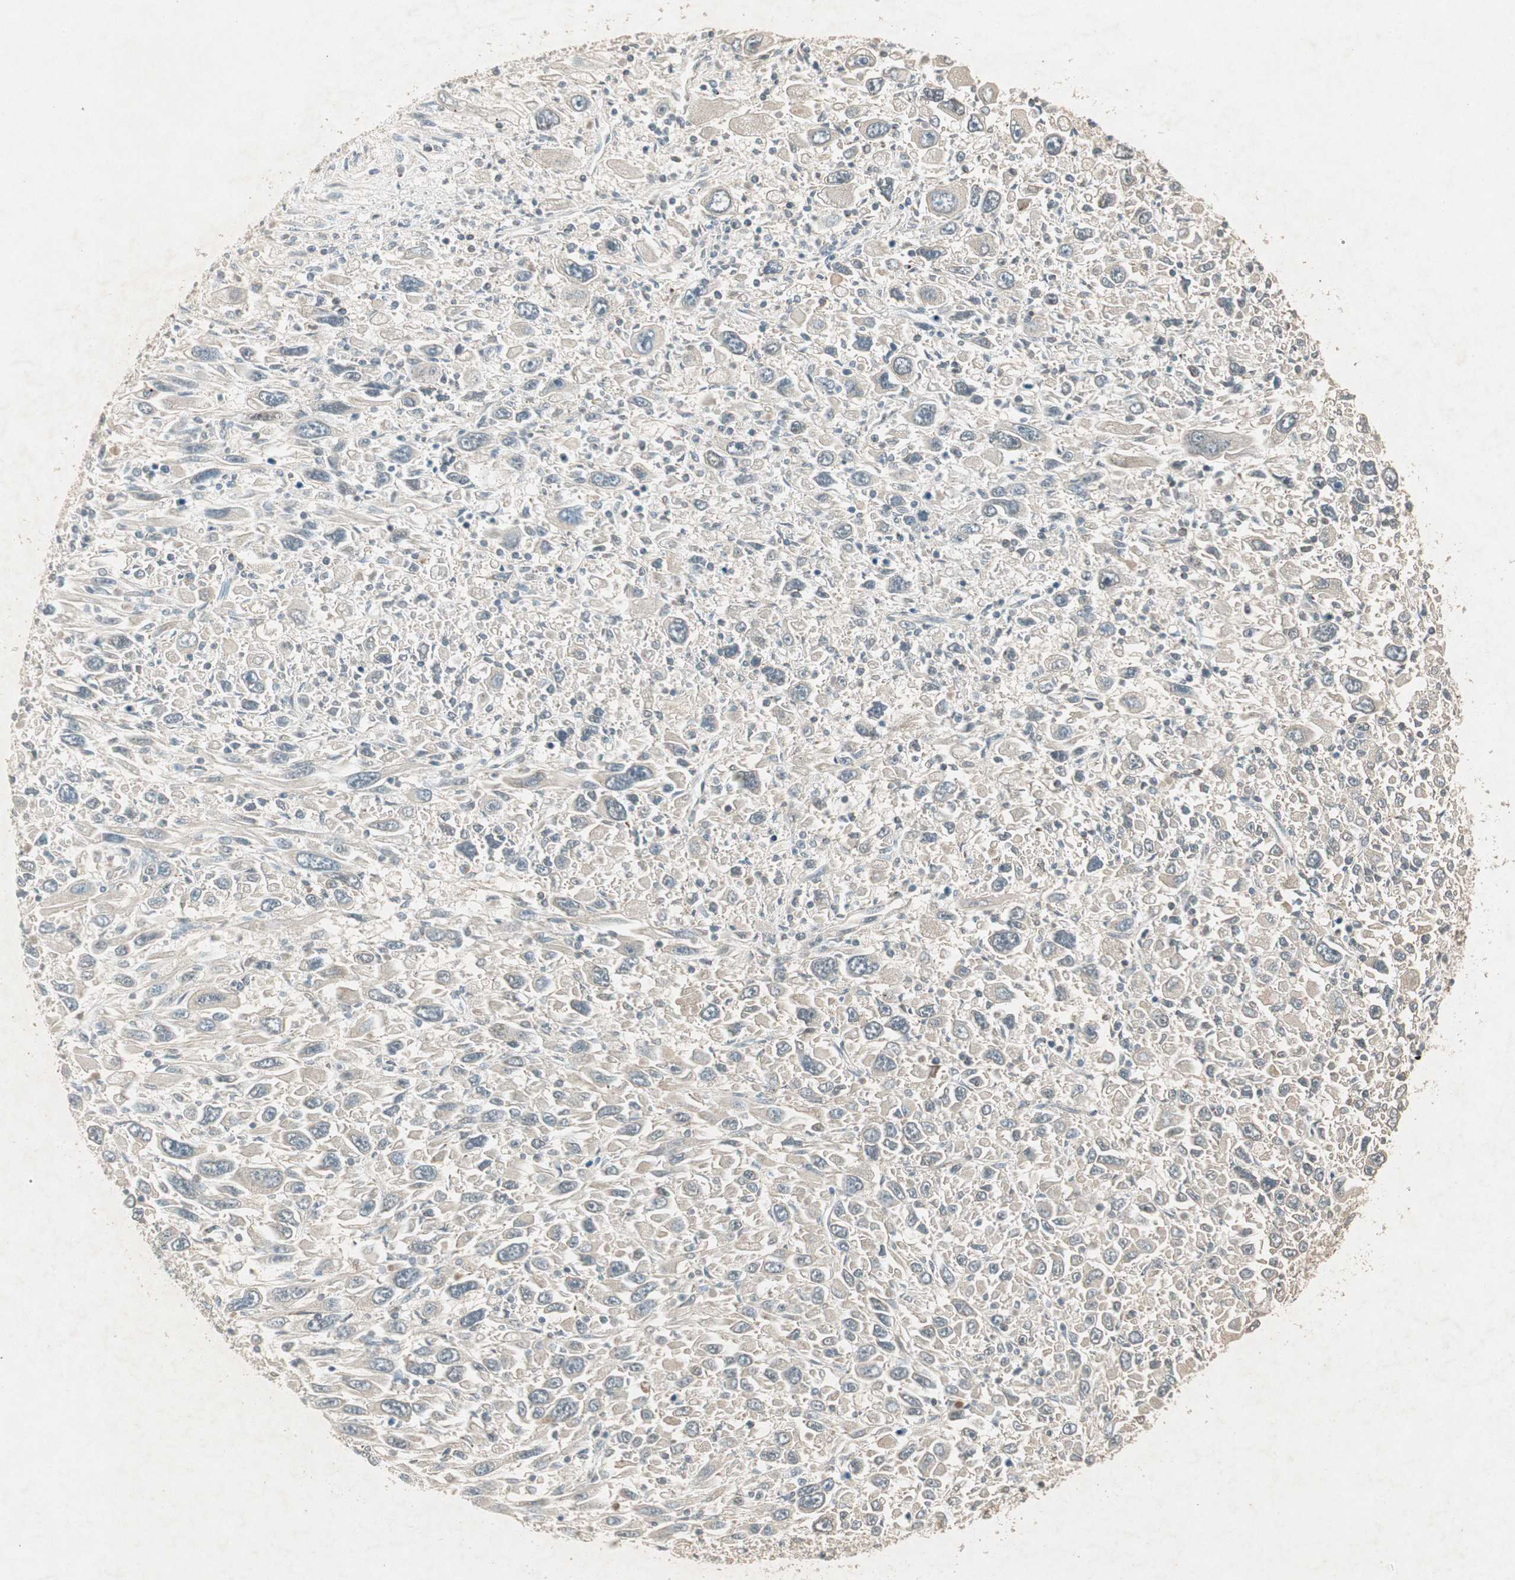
{"staining": {"intensity": "negative", "quantity": "none", "location": "none"}, "tissue": "melanoma", "cell_type": "Tumor cells", "image_type": "cancer", "snomed": [{"axis": "morphology", "description": "Malignant melanoma, Metastatic site"}, {"axis": "topography", "description": "Skin"}], "caption": "Tumor cells are negative for brown protein staining in malignant melanoma (metastatic site). (DAB IHC visualized using brightfield microscopy, high magnification).", "gene": "USP2", "patient": {"sex": "female", "age": 56}}